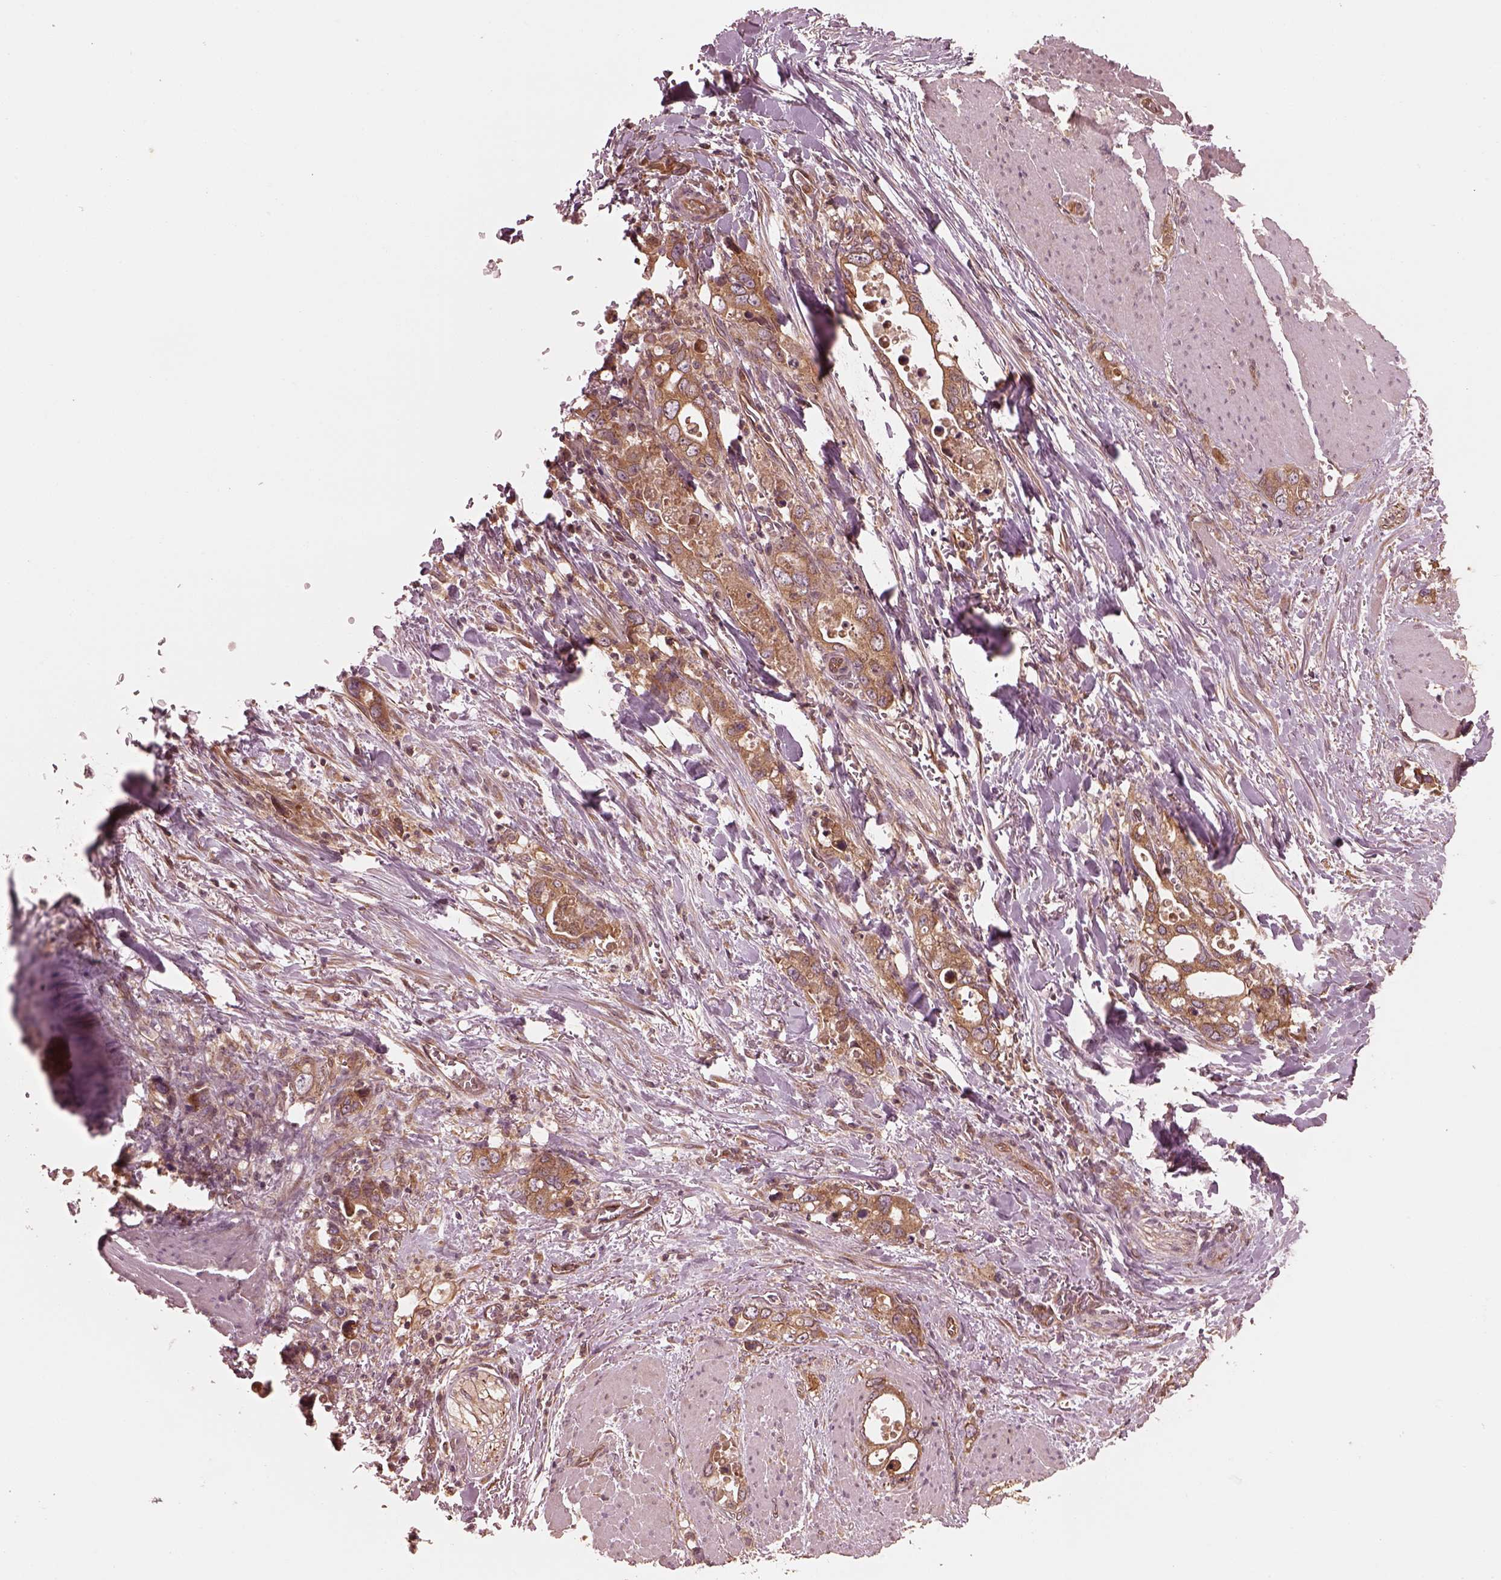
{"staining": {"intensity": "moderate", "quantity": ">75%", "location": "cytoplasmic/membranous"}, "tissue": "stomach cancer", "cell_type": "Tumor cells", "image_type": "cancer", "snomed": [{"axis": "morphology", "description": "Normal tissue, NOS"}, {"axis": "morphology", "description": "Adenocarcinoma, NOS"}, {"axis": "topography", "description": "Esophagus"}, {"axis": "topography", "description": "Stomach, upper"}], "caption": "High-magnification brightfield microscopy of adenocarcinoma (stomach) stained with DAB (brown) and counterstained with hematoxylin (blue). tumor cells exhibit moderate cytoplasmic/membranous positivity is appreciated in approximately>75% of cells.", "gene": "PIK3R2", "patient": {"sex": "male", "age": 74}}